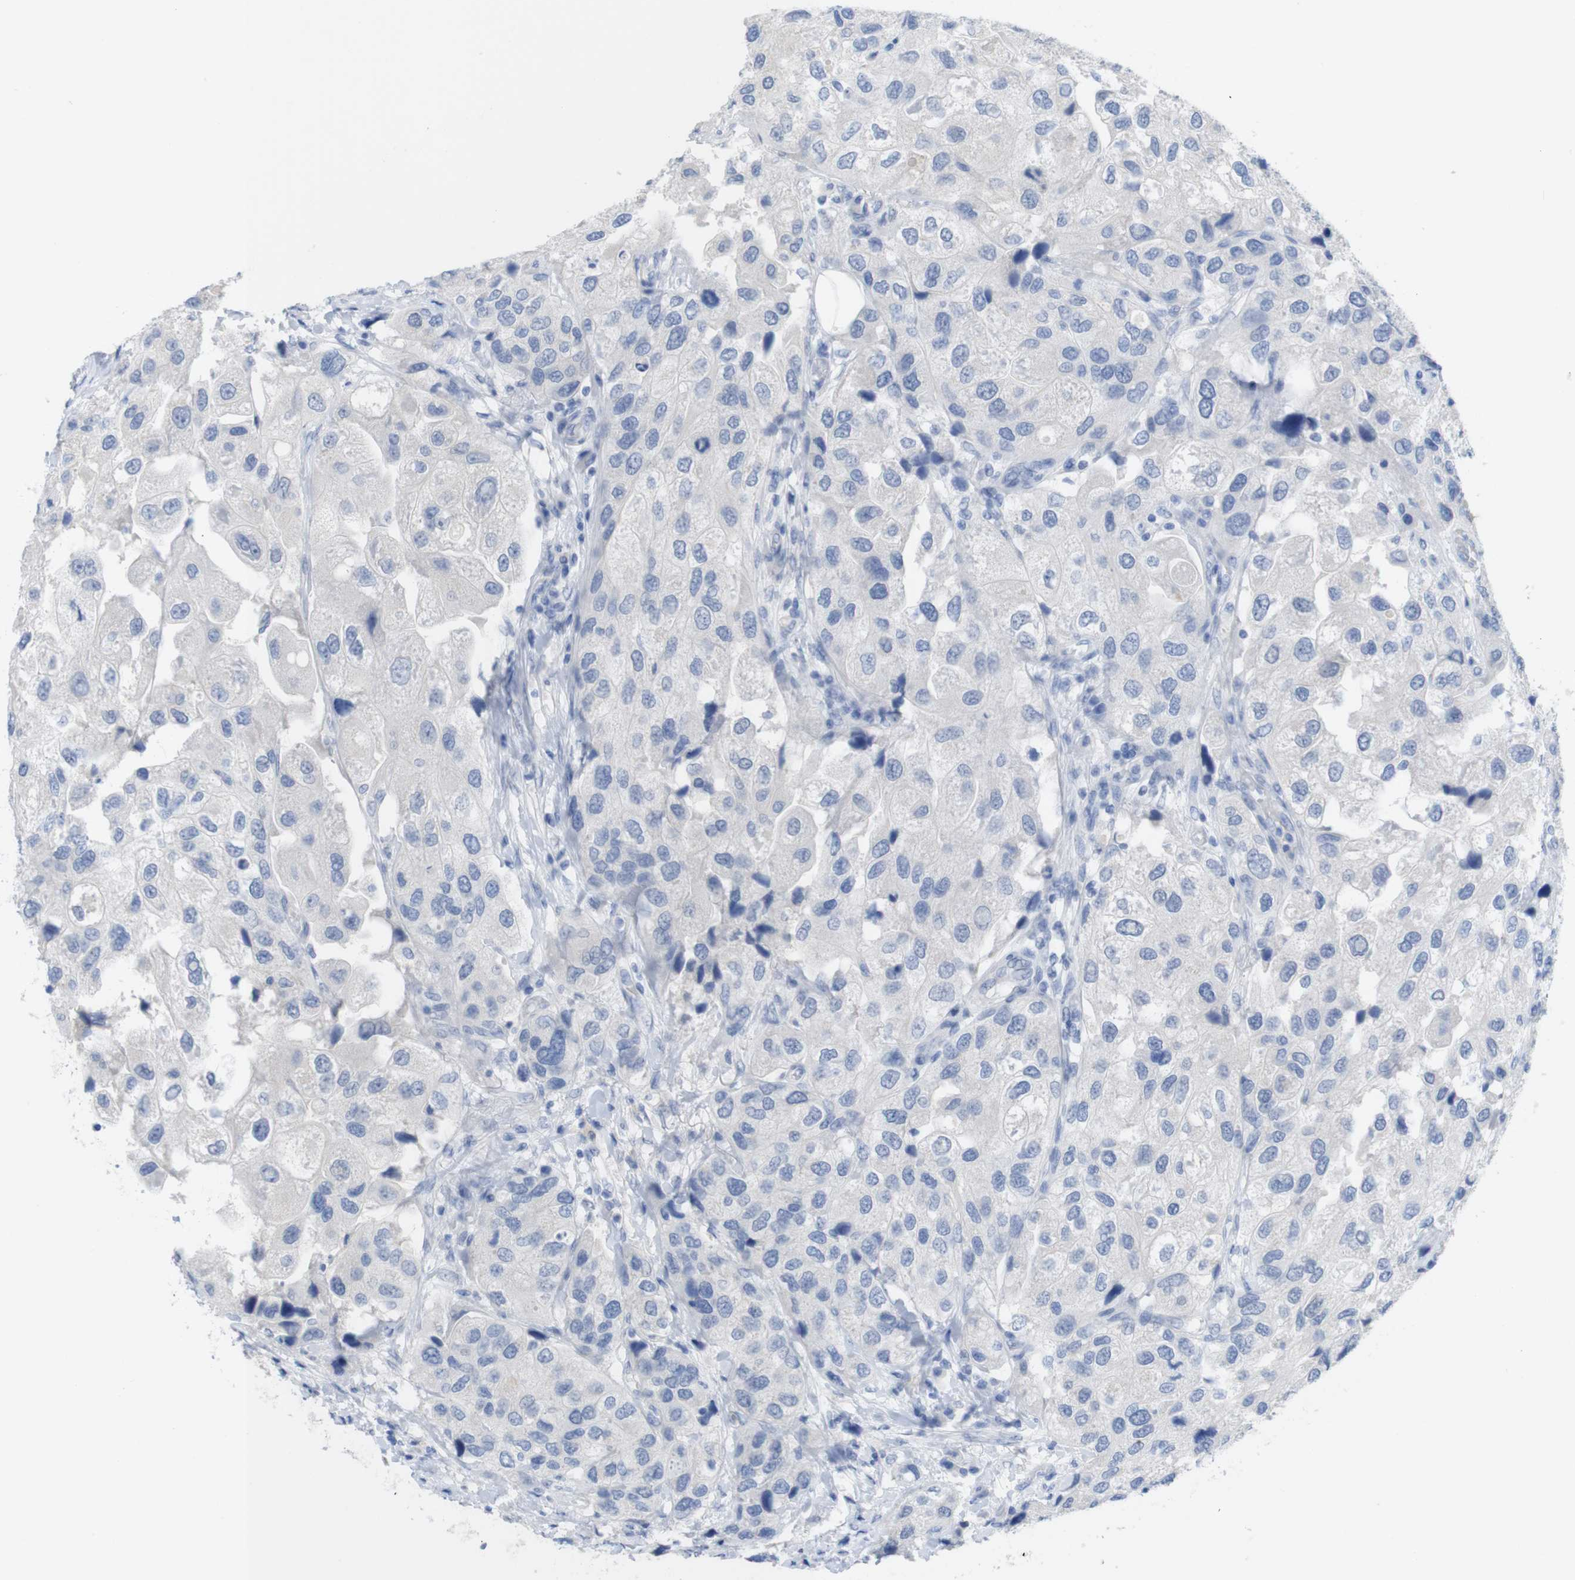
{"staining": {"intensity": "negative", "quantity": "none", "location": "none"}, "tissue": "urothelial cancer", "cell_type": "Tumor cells", "image_type": "cancer", "snomed": [{"axis": "morphology", "description": "Urothelial carcinoma, High grade"}, {"axis": "topography", "description": "Urinary bladder"}], "caption": "Immunohistochemical staining of human urothelial cancer exhibits no significant positivity in tumor cells.", "gene": "PNMA1", "patient": {"sex": "female", "age": 64}}